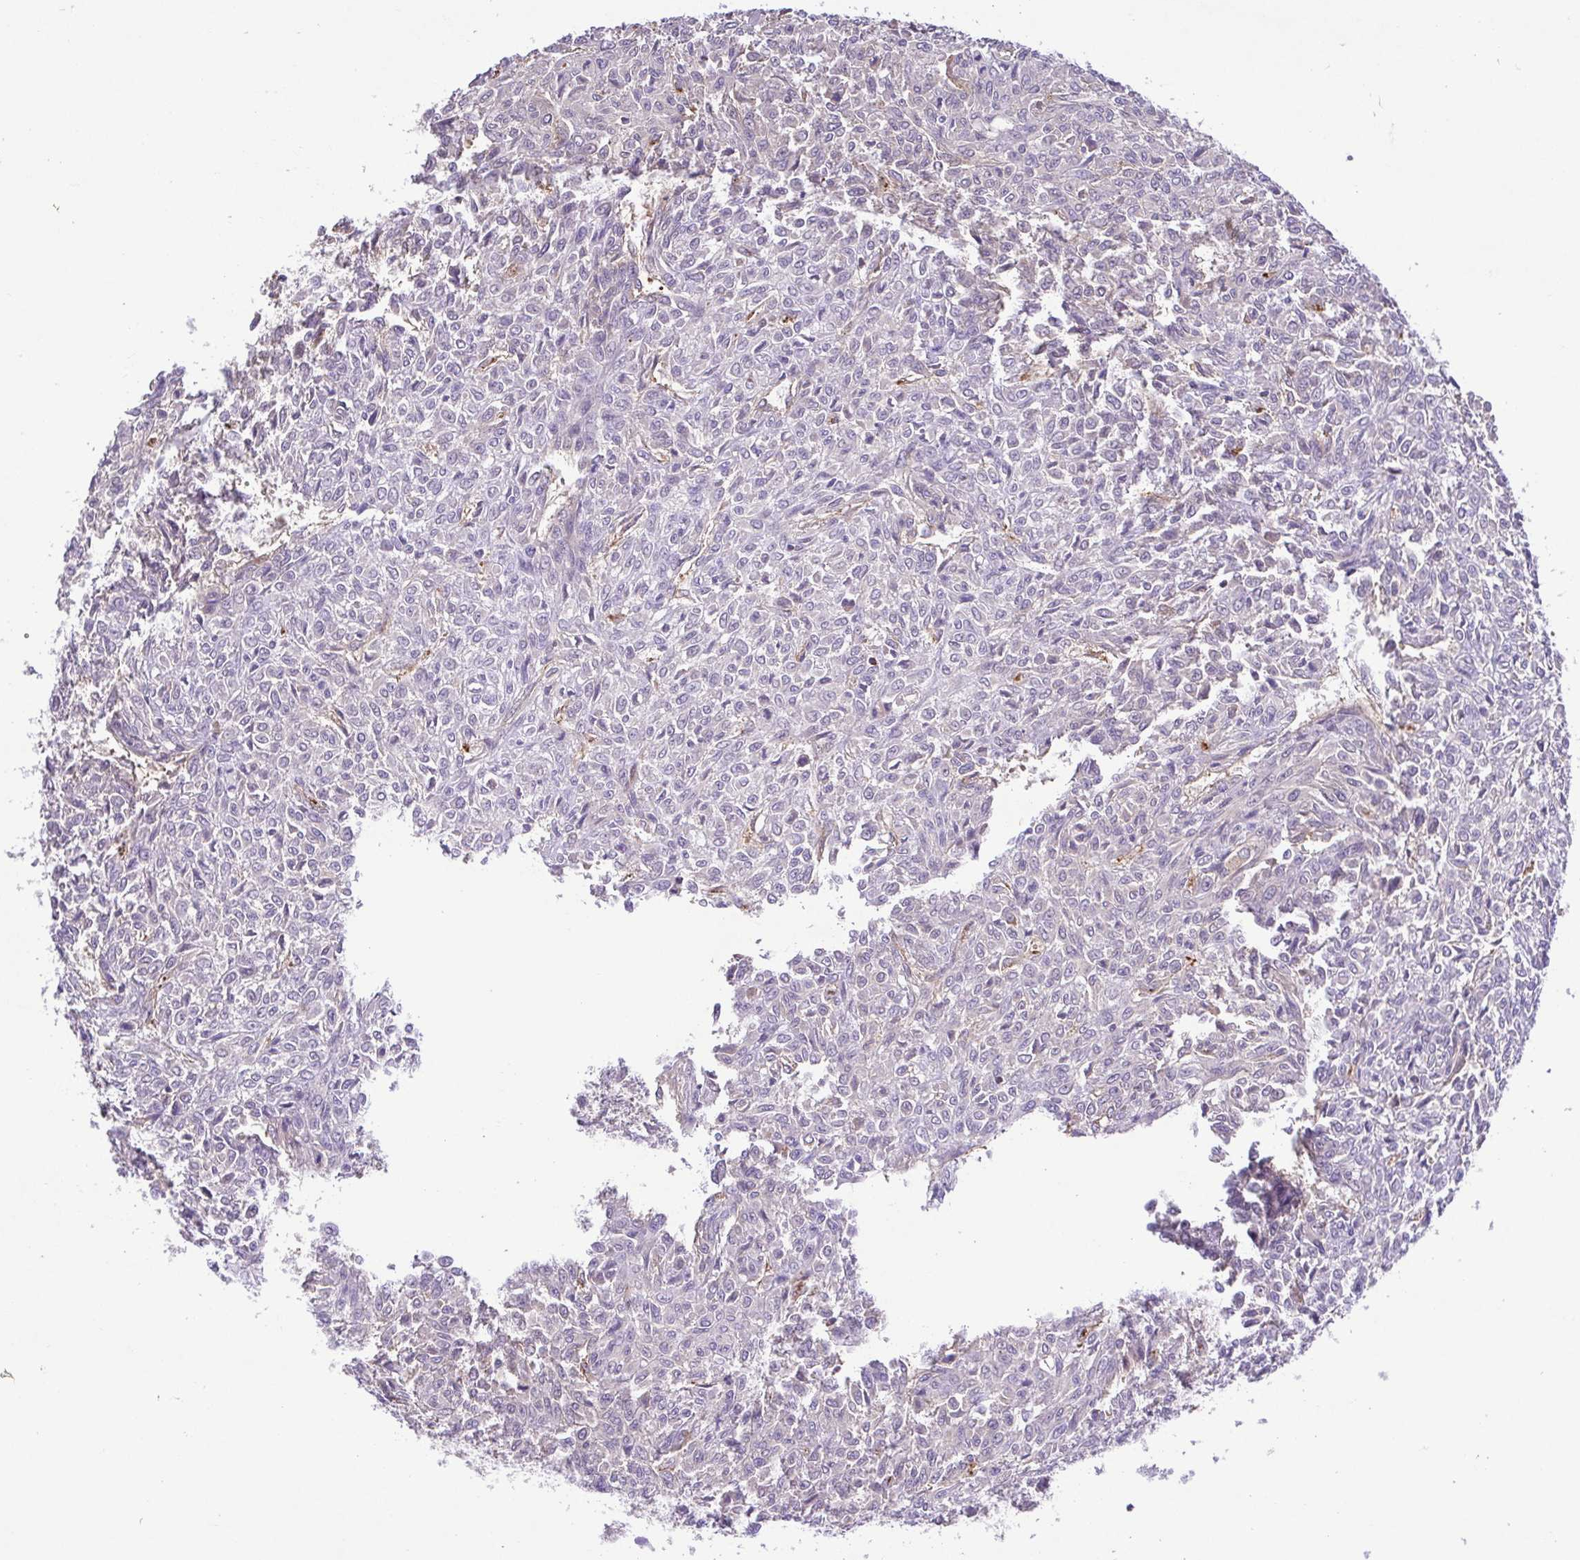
{"staining": {"intensity": "negative", "quantity": "none", "location": "none"}, "tissue": "renal cancer", "cell_type": "Tumor cells", "image_type": "cancer", "snomed": [{"axis": "morphology", "description": "Adenocarcinoma, NOS"}, {"axis": "topography", "description": "Kidney"}], "caption": "Protein analysis of adenocarcinoma (renal) demonstrates no significant positivity in tumor cells.", "gene": "IDE", "patient": {"sex": "male", "age": 58}}